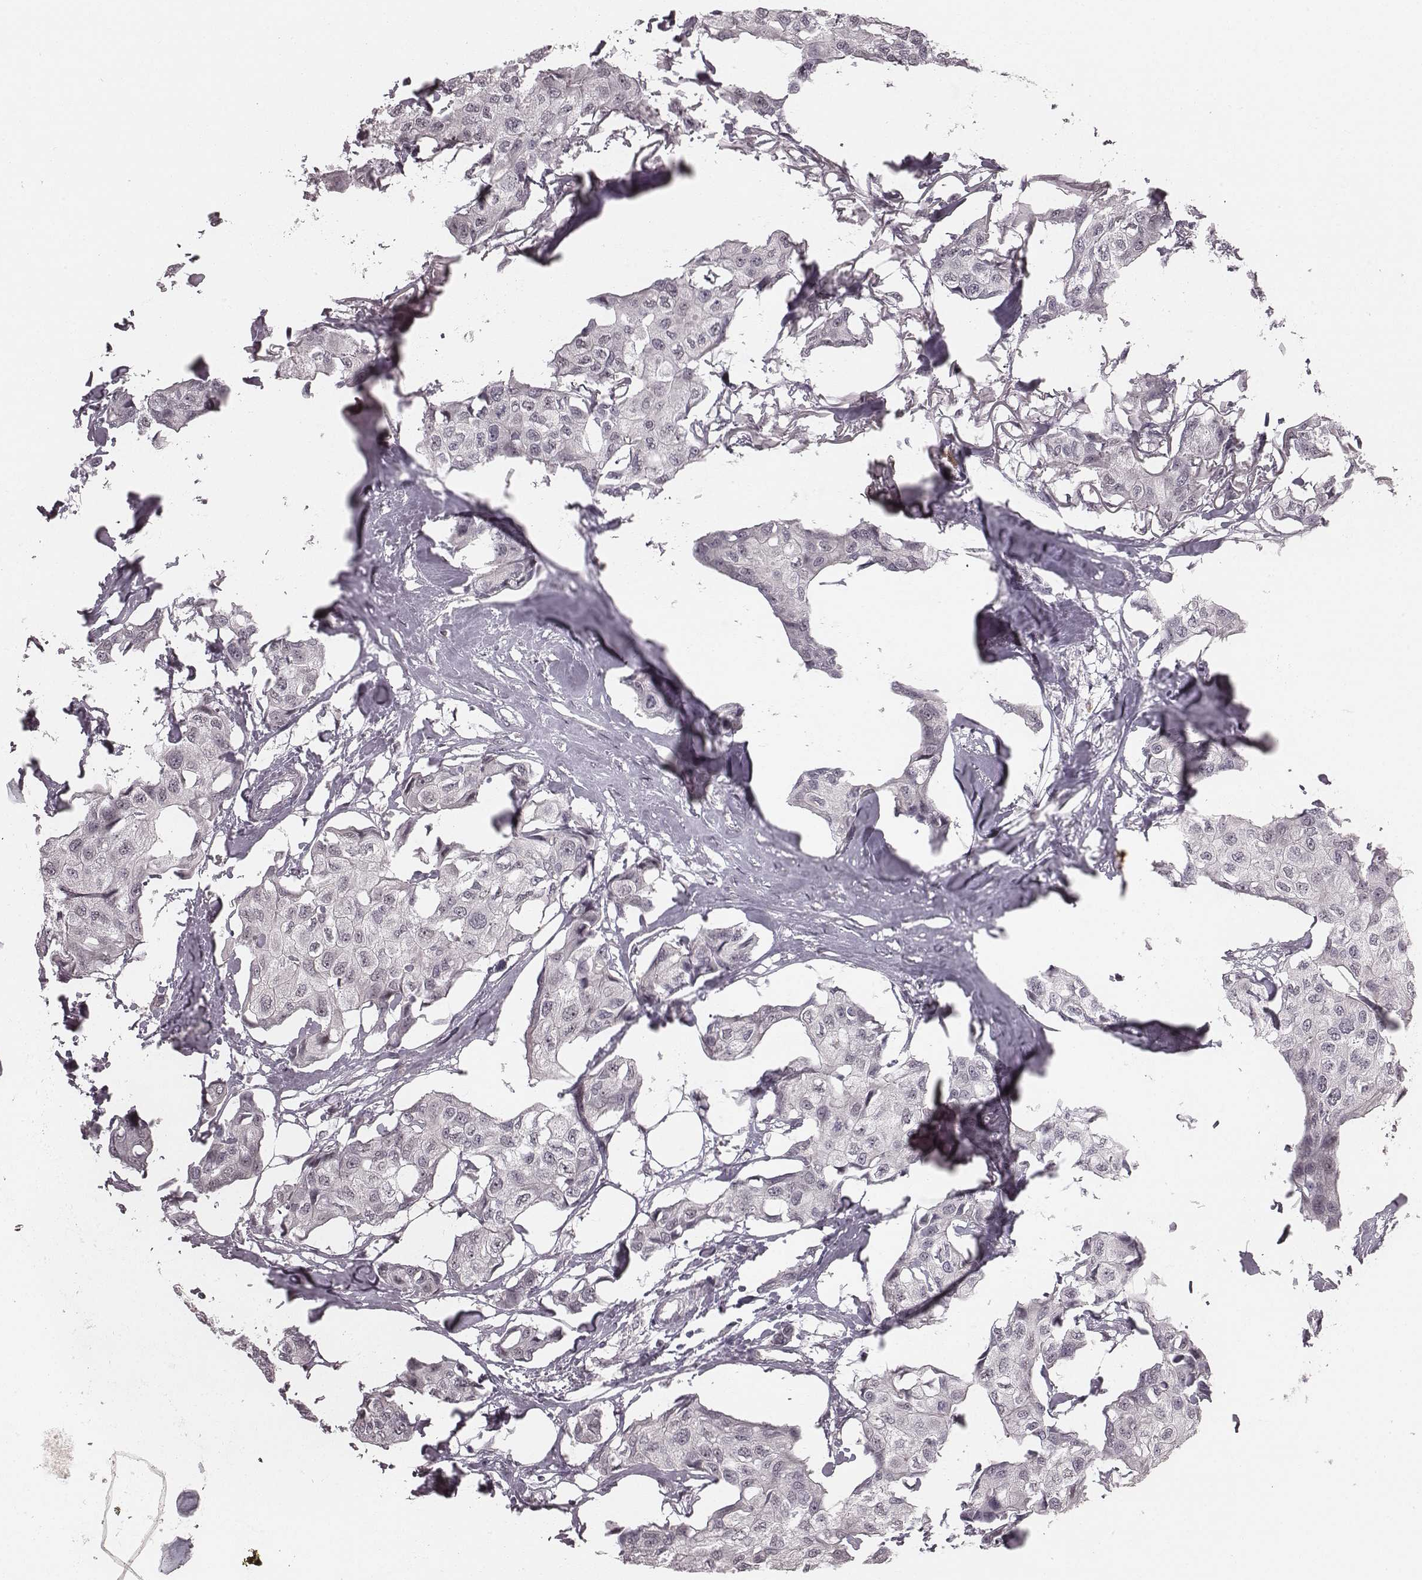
{"staining": {"intensity": "negative", "quantity": "none", "location": "none"}, "tissue": "breast cancer", "cell_type": "Tumor cells", "image_type": "cancer", "snomed": [{"axis": "morphology", "description": "Duct carcinoma"}, {"axis": "topography", "description": "Breast"}], "caption": "An immunohistochemistry photomicrograph of breast cancer is shown. There is no staining in tumor cells of breast cancer. (DAB IHC visualized using brightfield microscopy, high magnification).", "gene": "RPGRIP1", "patient": {"sex": "female", "age": 80}}